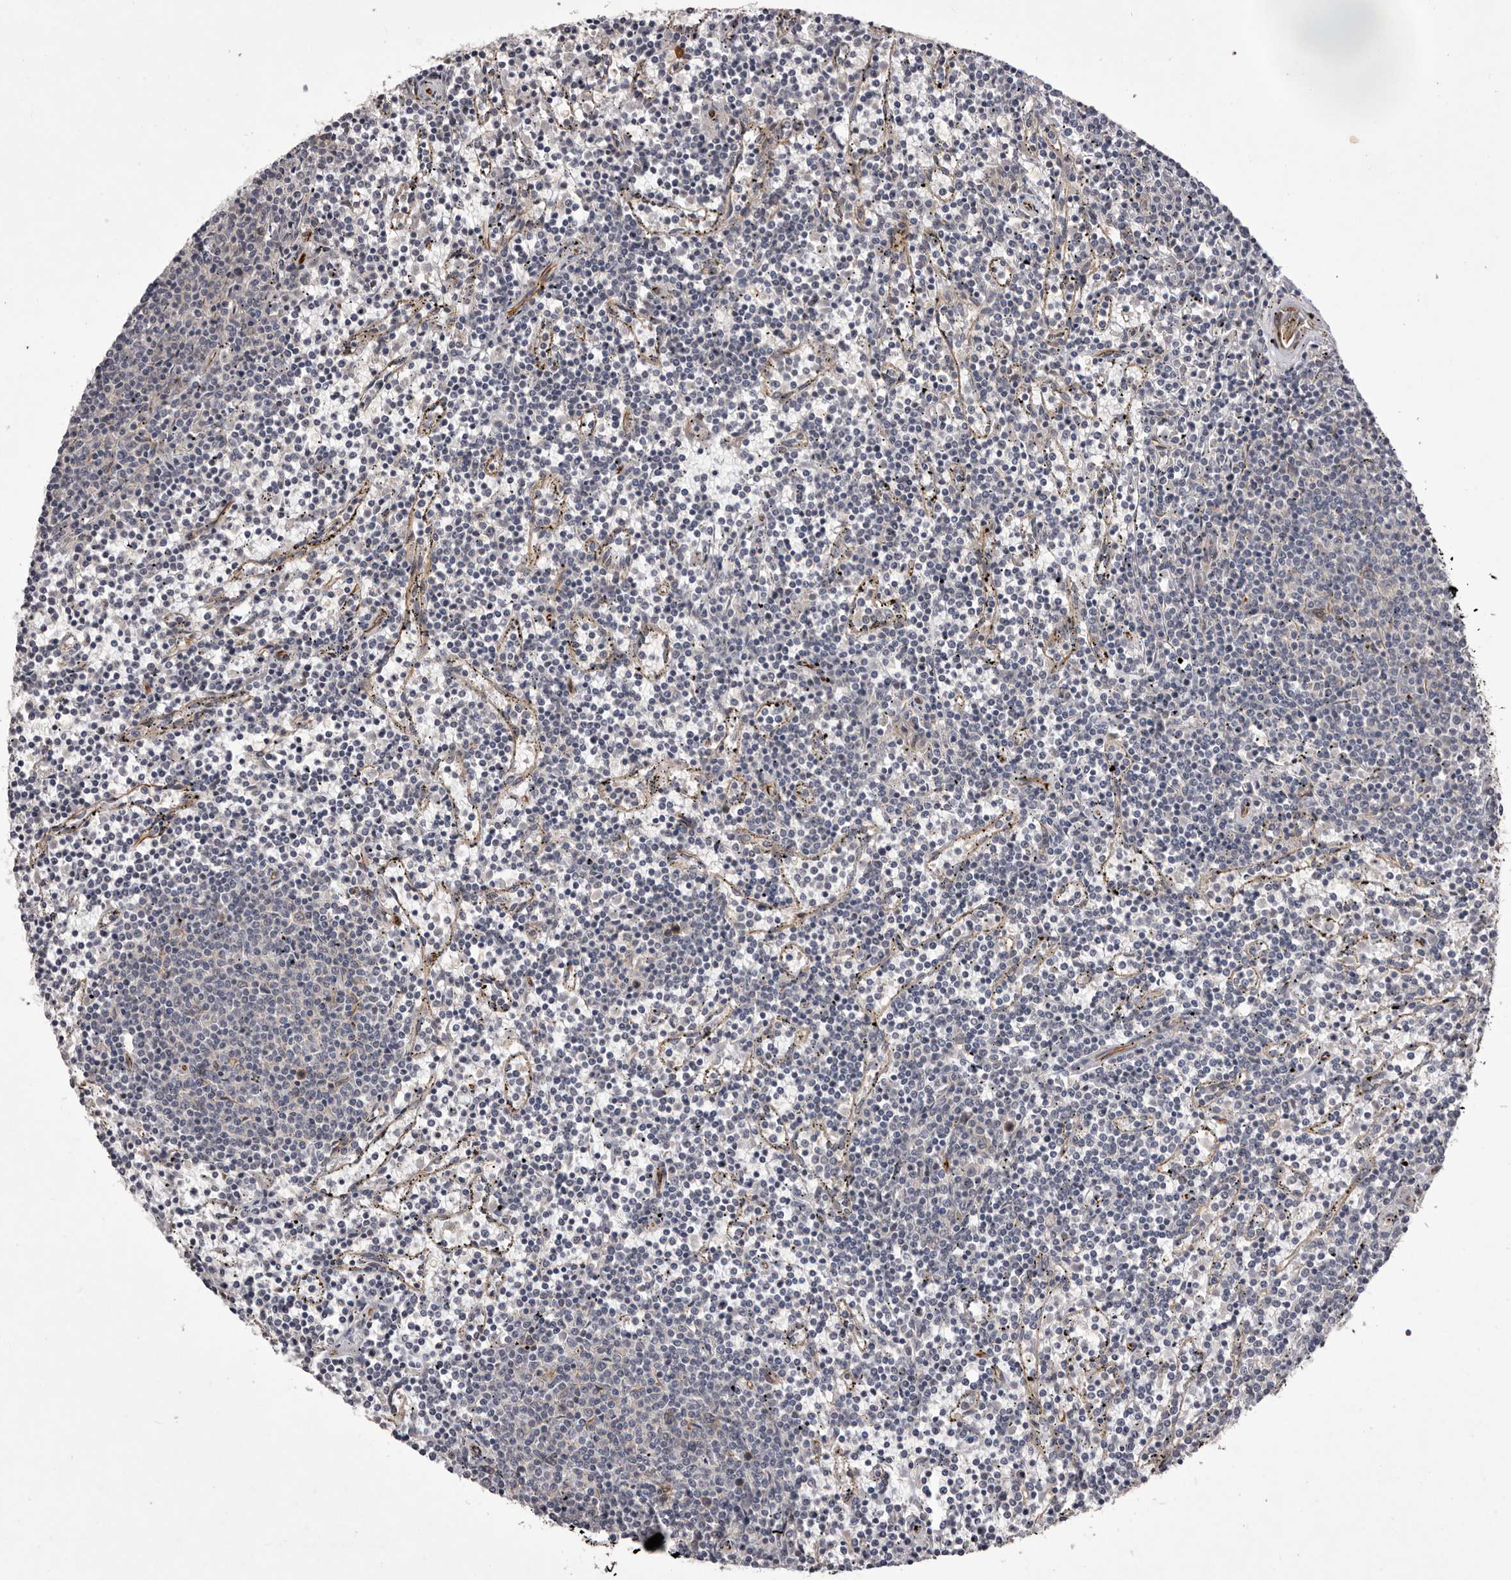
{"staining": {"intensity": "negative", "quantity": "none", "location": "none"}, "tissue": "lymphoma", "cell_type": "Tumor cells", "image_type": "cancer", "snomed": [{"axis": "morphology", "description": "Malignant lymphoma, non-Hodgkin's type, Low grade"}, {"axis": "topography", "description": "Spleen"}], "caption": "Histopathology image shows no protein positivity in tumor cells of low-grade malignant lymphoma, non-Hodgkin's type tissue.", "gene": "PNRC1", "patient": {"sex": "female", "age": 50}}